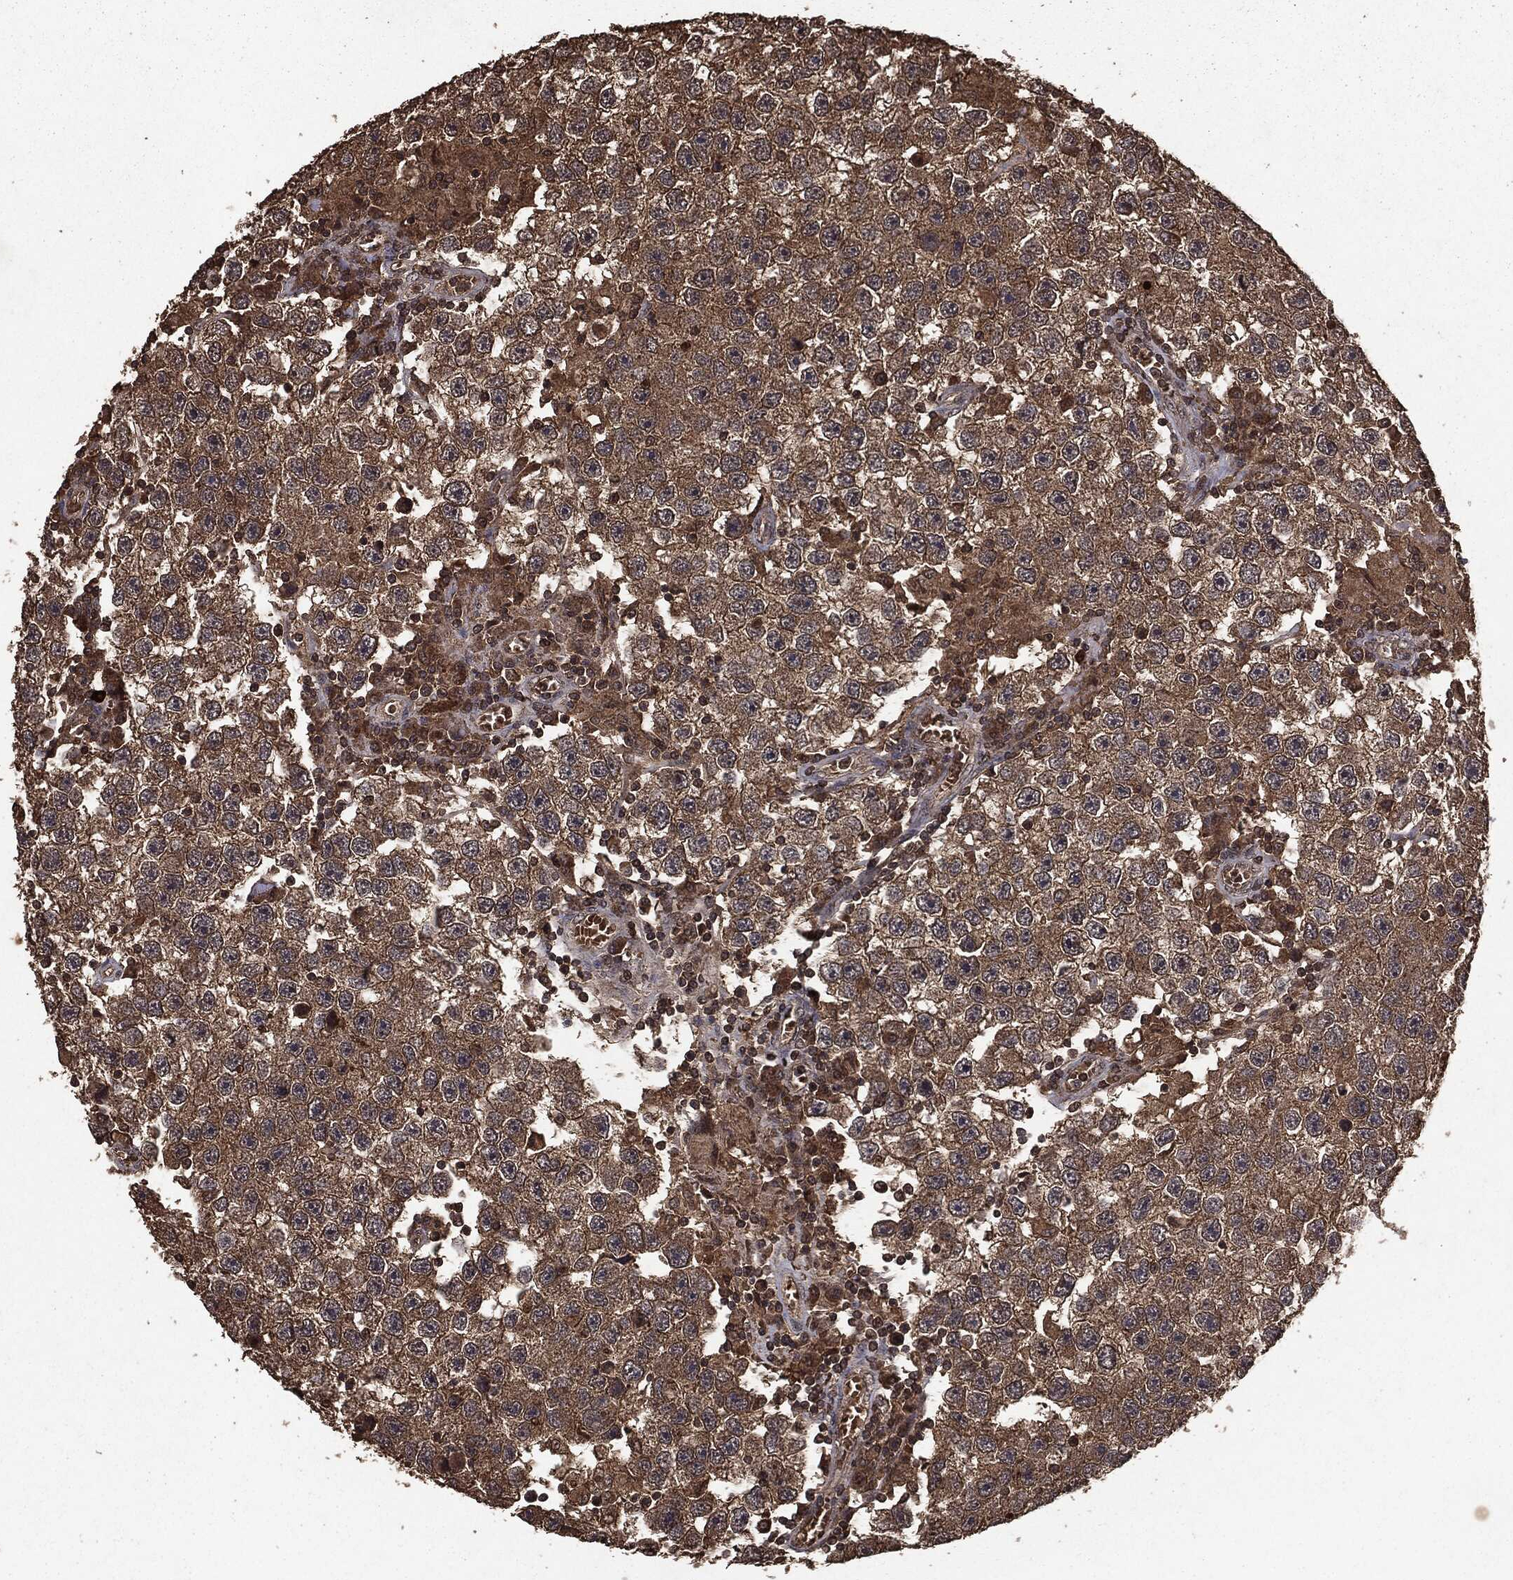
{"staining": {"intensity": "moderate", "quantity": ">75%", "location": "cytoplasmic/membranous"}, "tissue": "testis cancer", "cell_type": "Tumor cells", "image_type": "cancer", "snomed": [{"axis": "morphology", "description": "Seminoma, NOS"}, {"axis": "topography", "description": "Testis"}], "caption": "This photomicrograph demonstrates testis seminoma stained with immunohistochemistry (IHC) to label a protein in brown. The cytoplasmic/membranous of tumor cells show moderate positivity for the protein. Nuclei are counter-stained blue.", "gene": "NME1", "patient": {"sex": "male", "age": 26}}